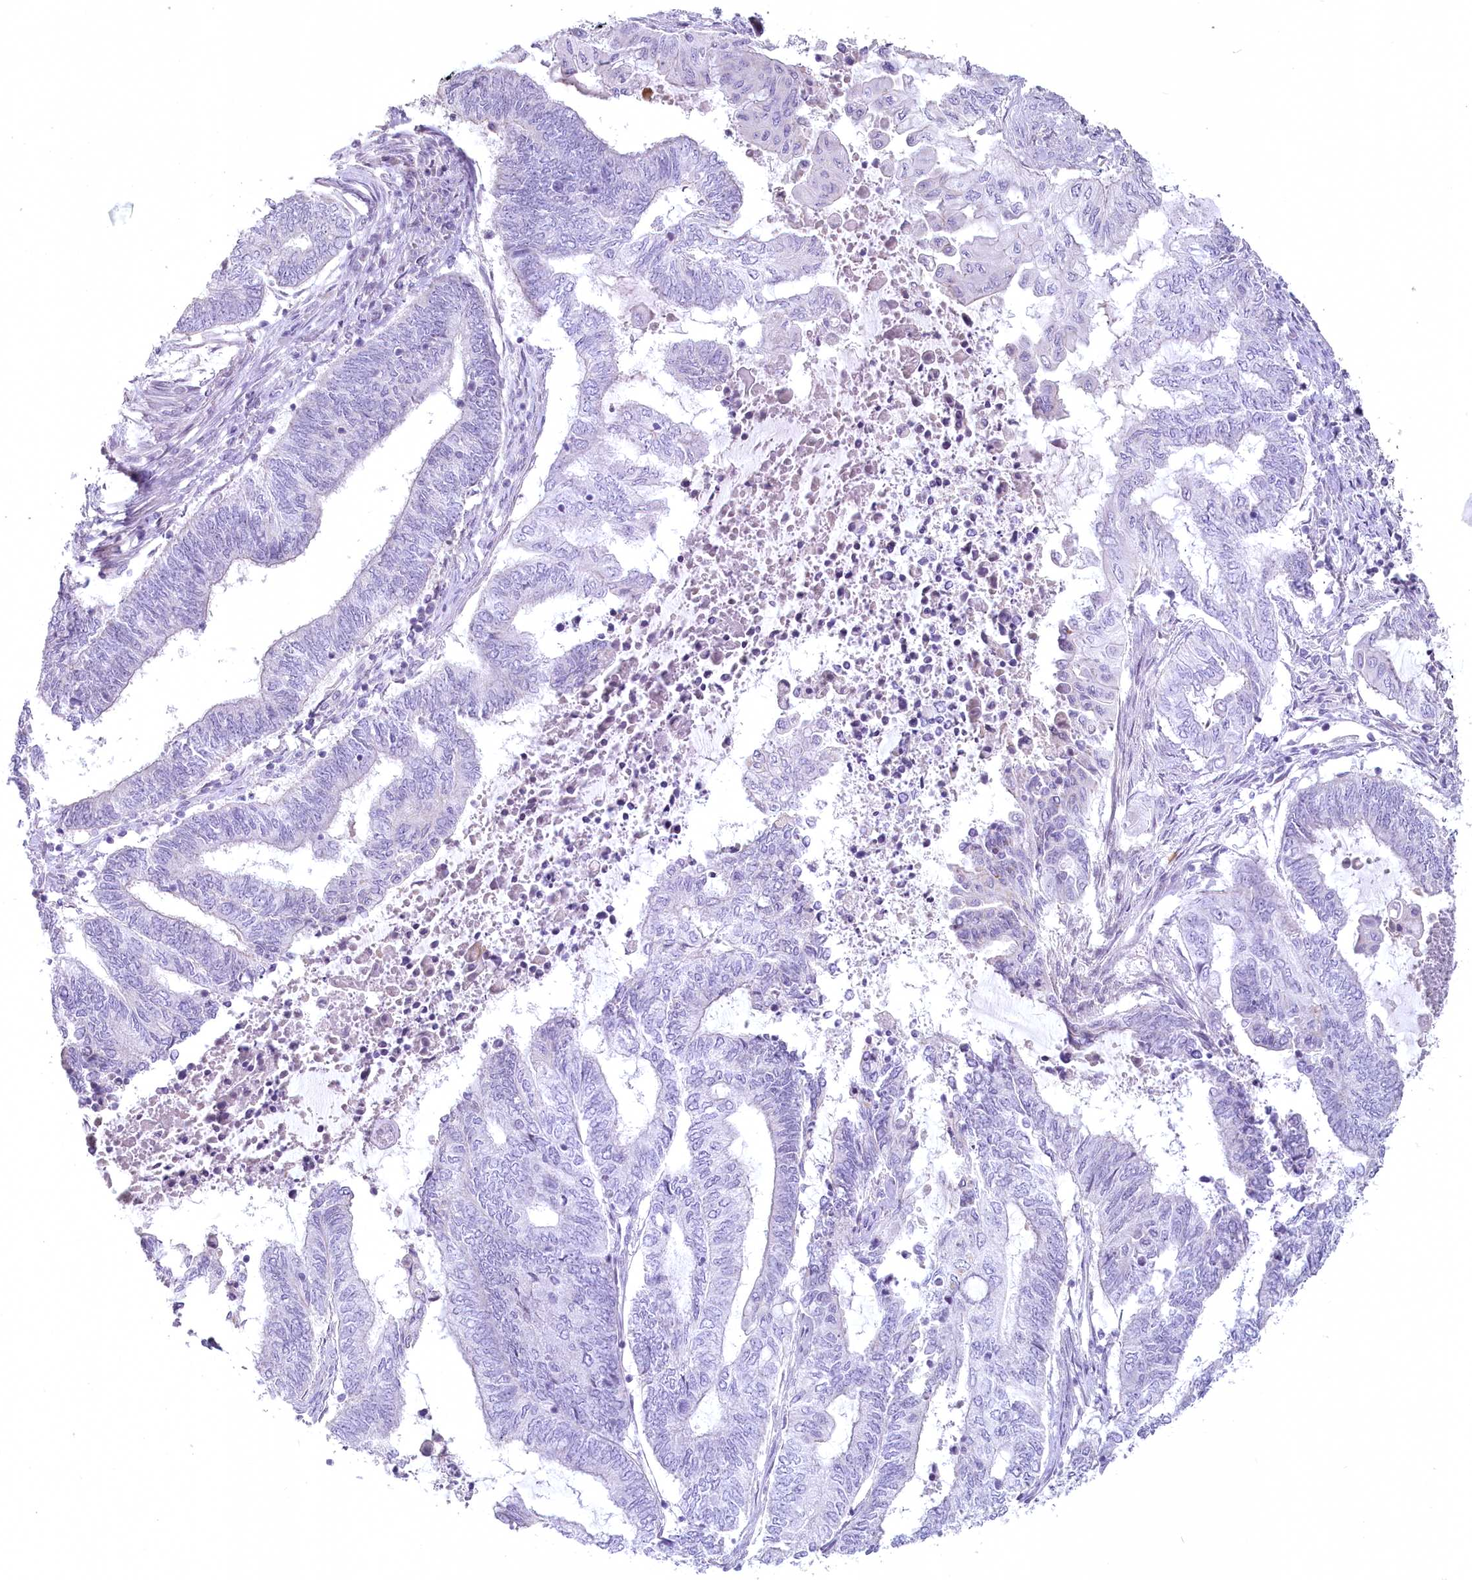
{"staining": {"intensity": "negative", "quantity": "none", "location": "none"}, "tissue": "endometrial cancer", "cell_type": "Tumor cells", "image_type": "cancer", "snomed": [{"axis": "morphology", "description": "Adenocarcinoma, NOS"}, {"axis": "topography", "description": "Uterus"}, {"axis": "topography", "description": "Endometrium"}], "caption": "Tumor cells are negative for protein expression in human endometrial adenocarcinoma.", "gene": "USP11", "patient": {"sex": "female", "age": 70}}